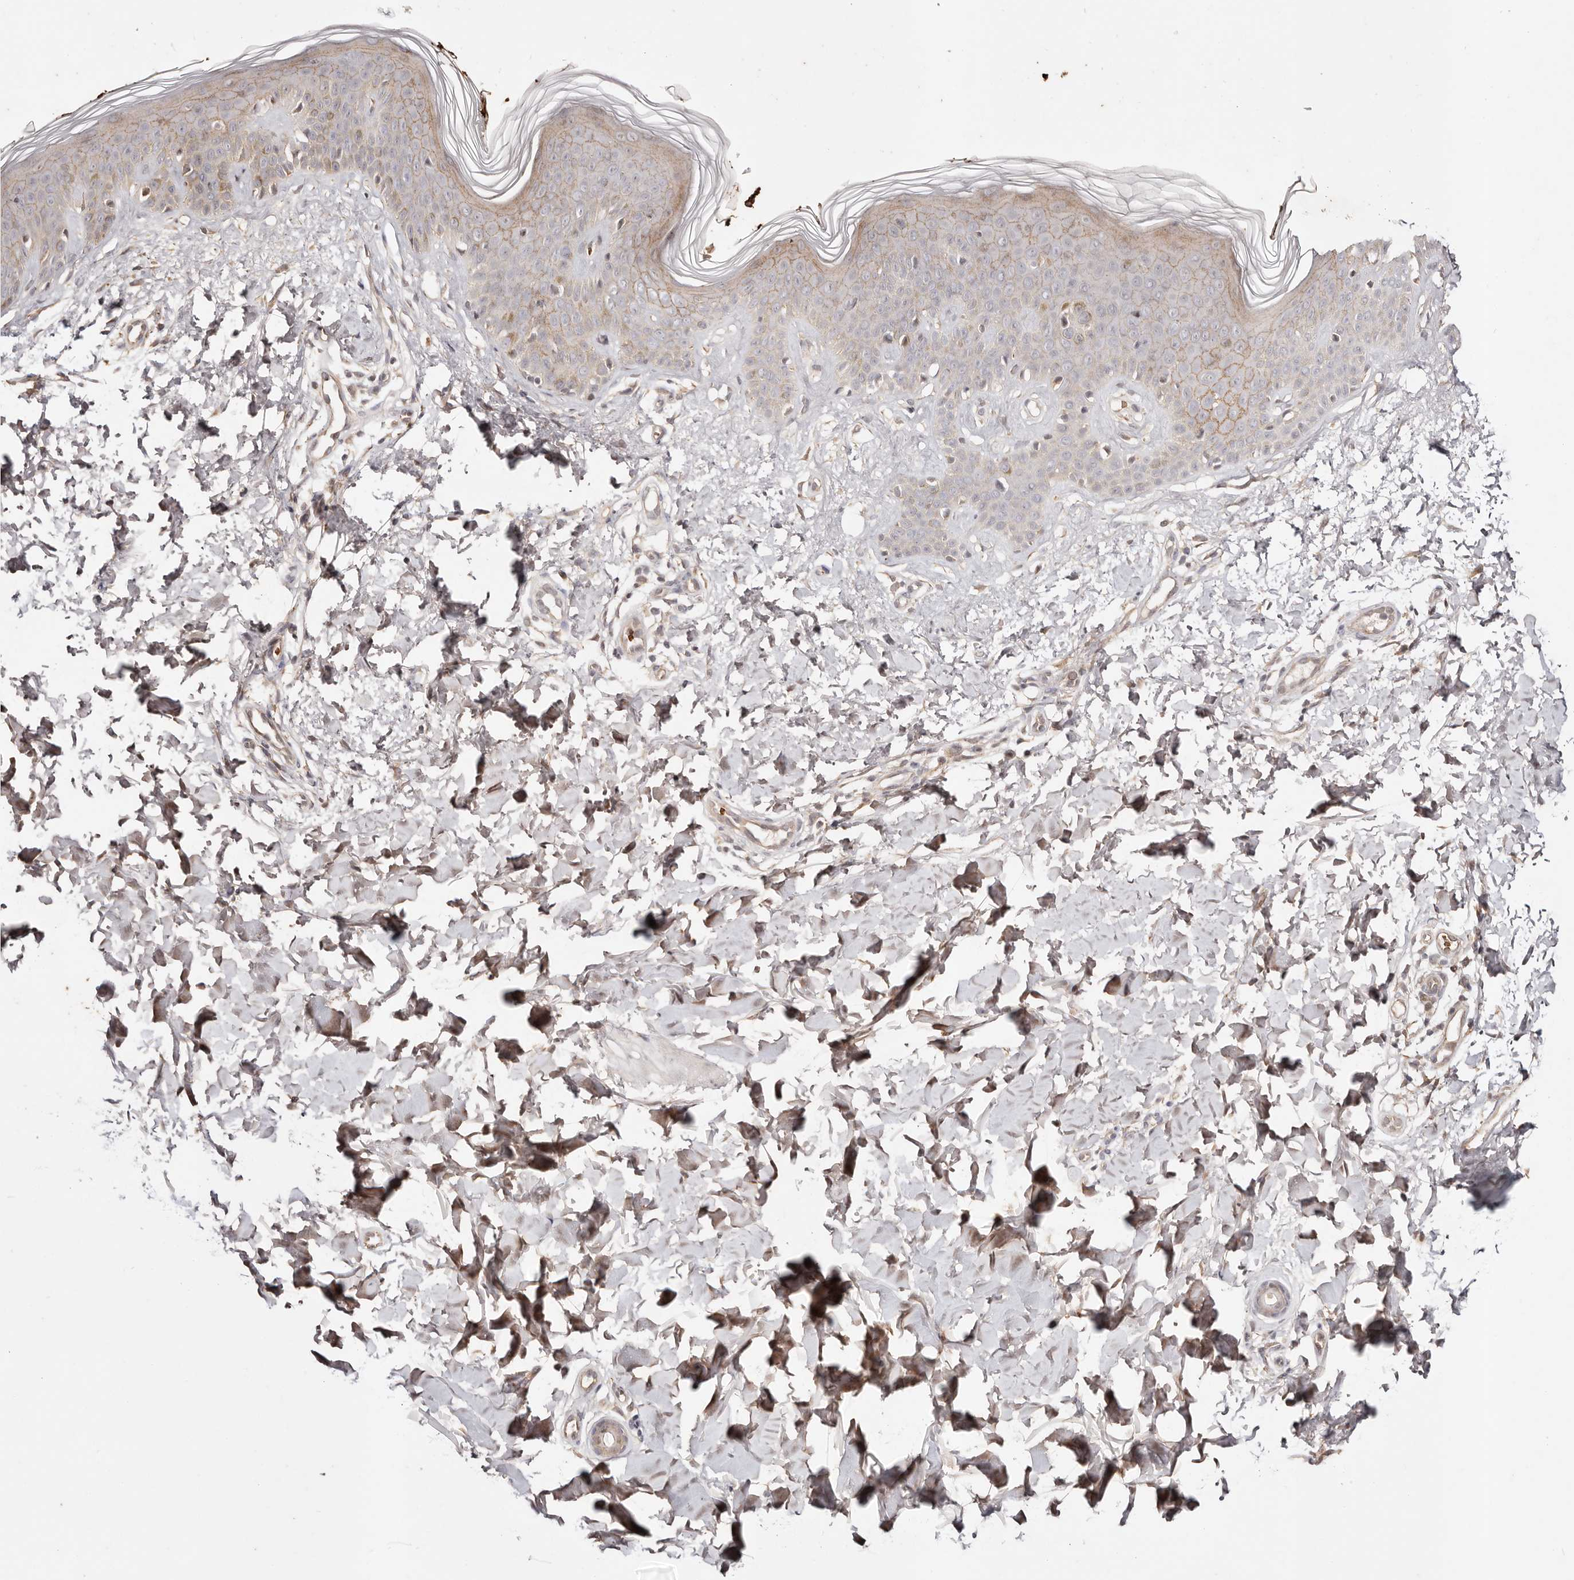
{"staining": {"intensity": "weak", "quantity": ">75%", "location": "cytoplasmic/membranous,nuclear"}, "tissue": "skin", "cell_type": "Fibroblasts", "image_type": "normal", "snomed": [{"axis": "morphology", "description": "Normal tissue, NOS"}, {"axis": "topography", "description": "Skin"}], "caption": "Immunohistochemistry (IHC) micrograph of unremarkable skin: skin stained using IHC reveals low levels of weak protein expression localized specifically in the cytoplasmic/membranous,nuclear of fibroblasts, appearing as a cytoplasmic/membranous,nuclear brown color.", "gene": "WRN", "patient": {"sex": "male", "age": 37}}